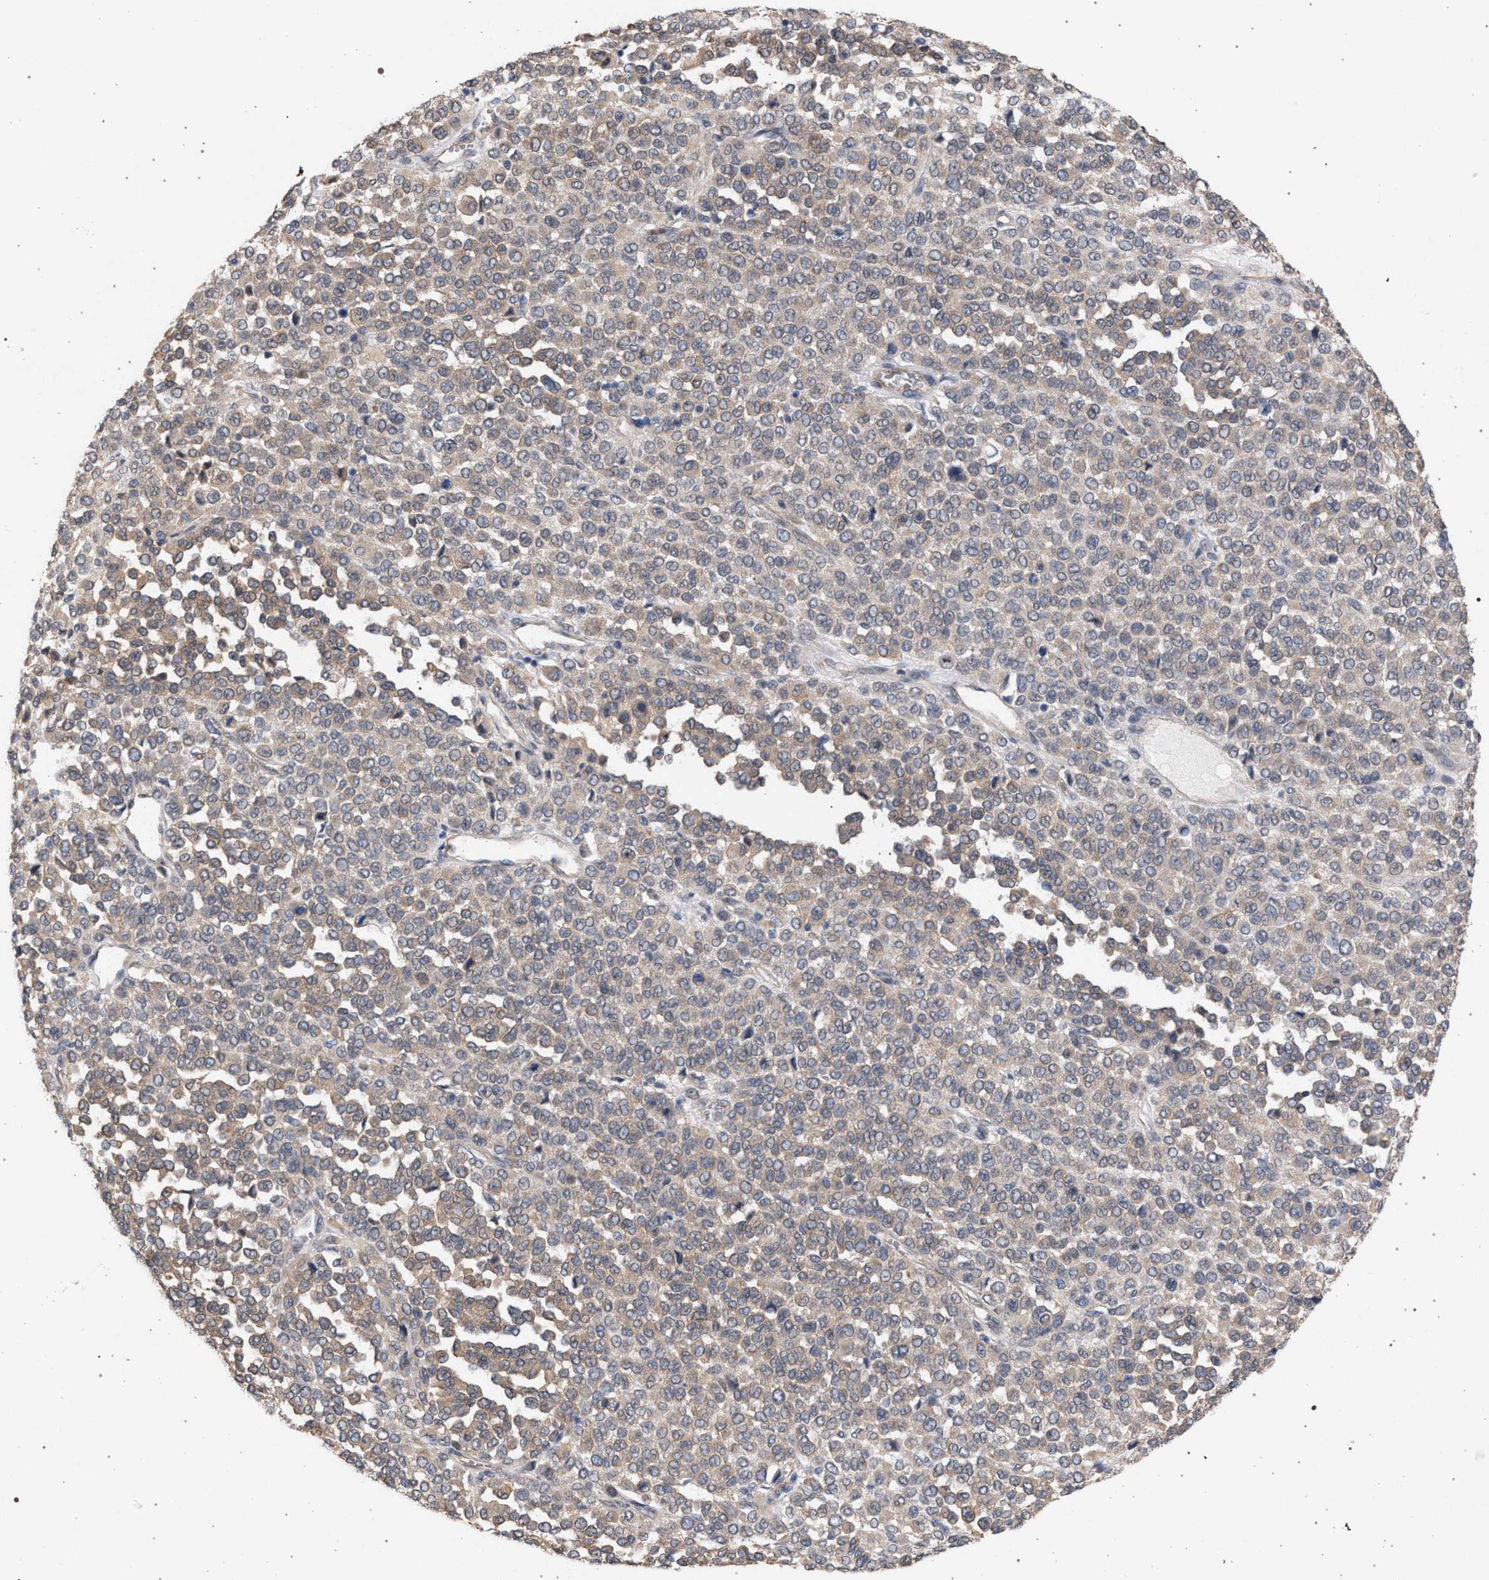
{"staining": {"intensity": "weak", "quantity": ">75%", "location": "cytoplasmic/membranous"}, "tissue": "melanoma", "cell_type": "Tumor cells", "image_type": "cancer", "snomed": [{"axis": "morphology", "description": "Malignant melanoma, Metastatic site"}, {"axis": "topography", "description": "Pancreas"}], "caption": "The histopathology image demonstrates staining of melanoma, revealing weak cytoplasmic/membranous protein positivity (brown color) within tumor cells.", "gene": "ARPC5L", "patient": {"sex": "female", "age": 30}}